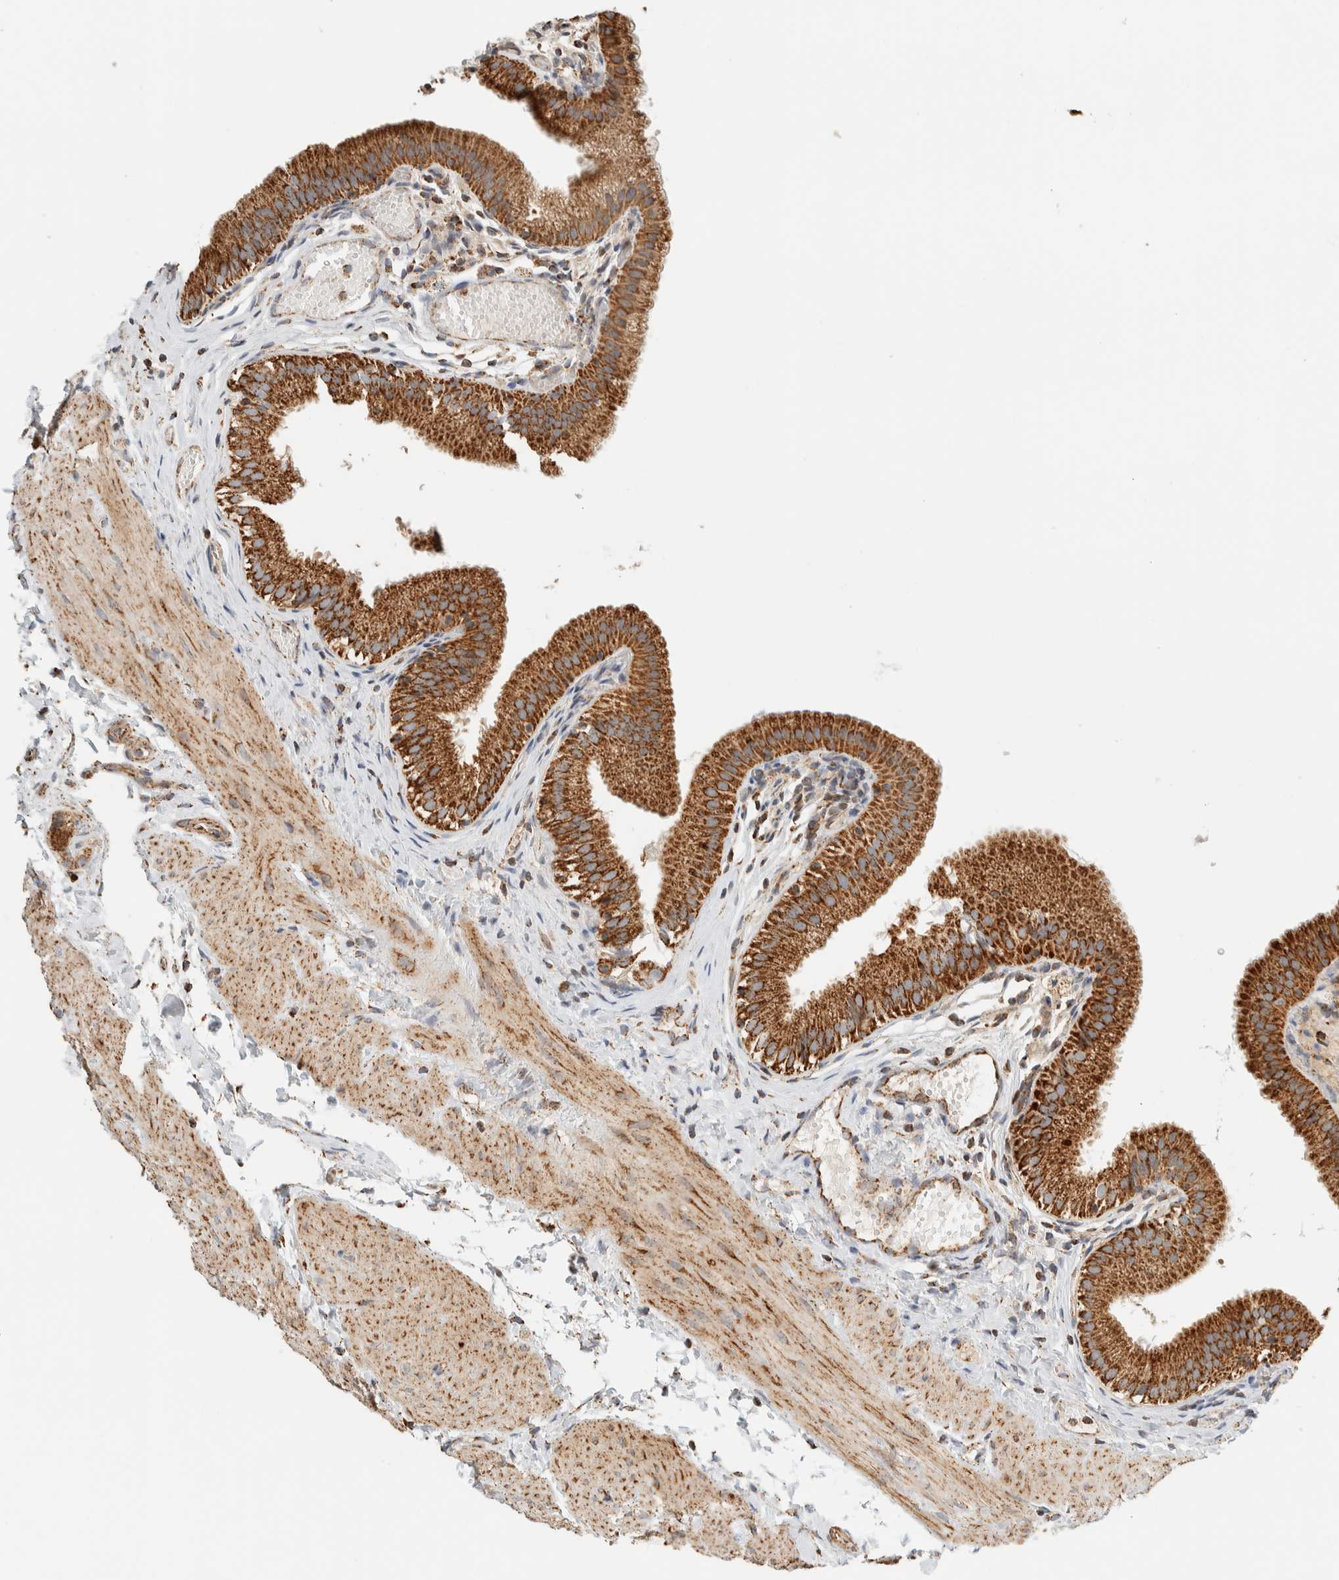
{"staining": {"intensity": "strong", "quantity": ">75%", "location": "cytoplasmic/membranous"}, "tissue": "gallbladder", "cell_type": "Glandular cells", "image_type": "normal", "snomed": [{"axis": "morphology", "description": "Normal tissue, NOS"}, {"axis": "topography", "description": "Gallbladder"}], "caption": "A high-resolution histopathology image shows IHC staining of normal gallbladder, which exhibits strong cytoplasmic/membranous staining in approximately >75% of glandular cells. Using DAB (3,3'-diaminobenzidine) (brown) and hematoxylin (blue) stains, captured at high magnification using brightfield microscopy.", "gene": "ZNF454", "patient": {"sex": "female", "age": 26}}